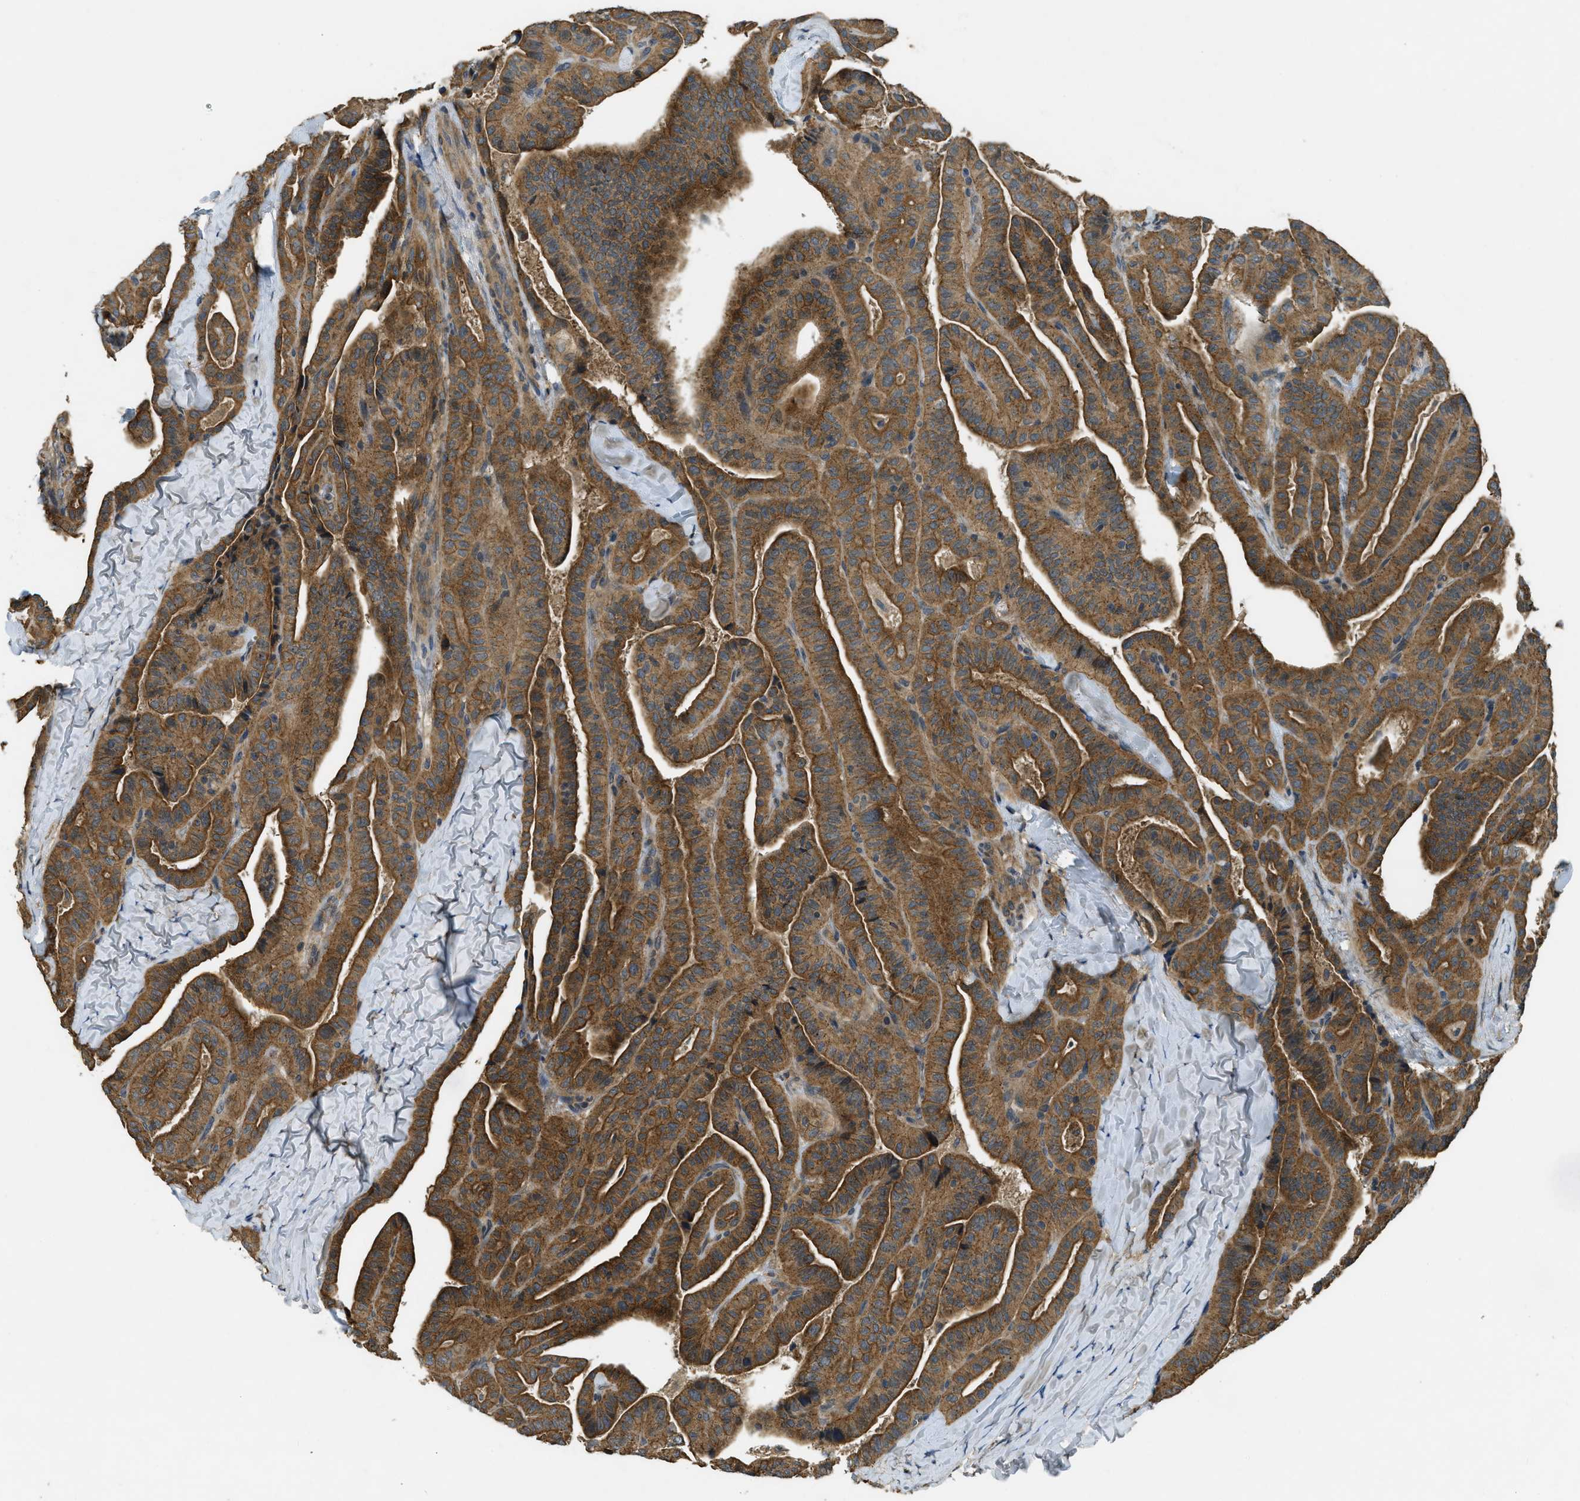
{"staining": {"intensity": "strong", "quantity": ">75%", "location": "cytoplasmic/membranous"}, "tissue": "thyroid cancer", "cell_type": "Tumor cells", "image_type": "cancer", "snomed": [{"axis": "morphology", "description": "Papillary adenocarcinoma, NOS"}, {"axis": "topography", "description": "Thyroid gland"}], "caption": "This photomicrograph displays IHC staining of thyroid cancer, with high strong cytoplasmic/membranous staining in about >75% of tumor cells.", "gene": "CDKN2C", "patient": {"sex": "male", "age": 77}}